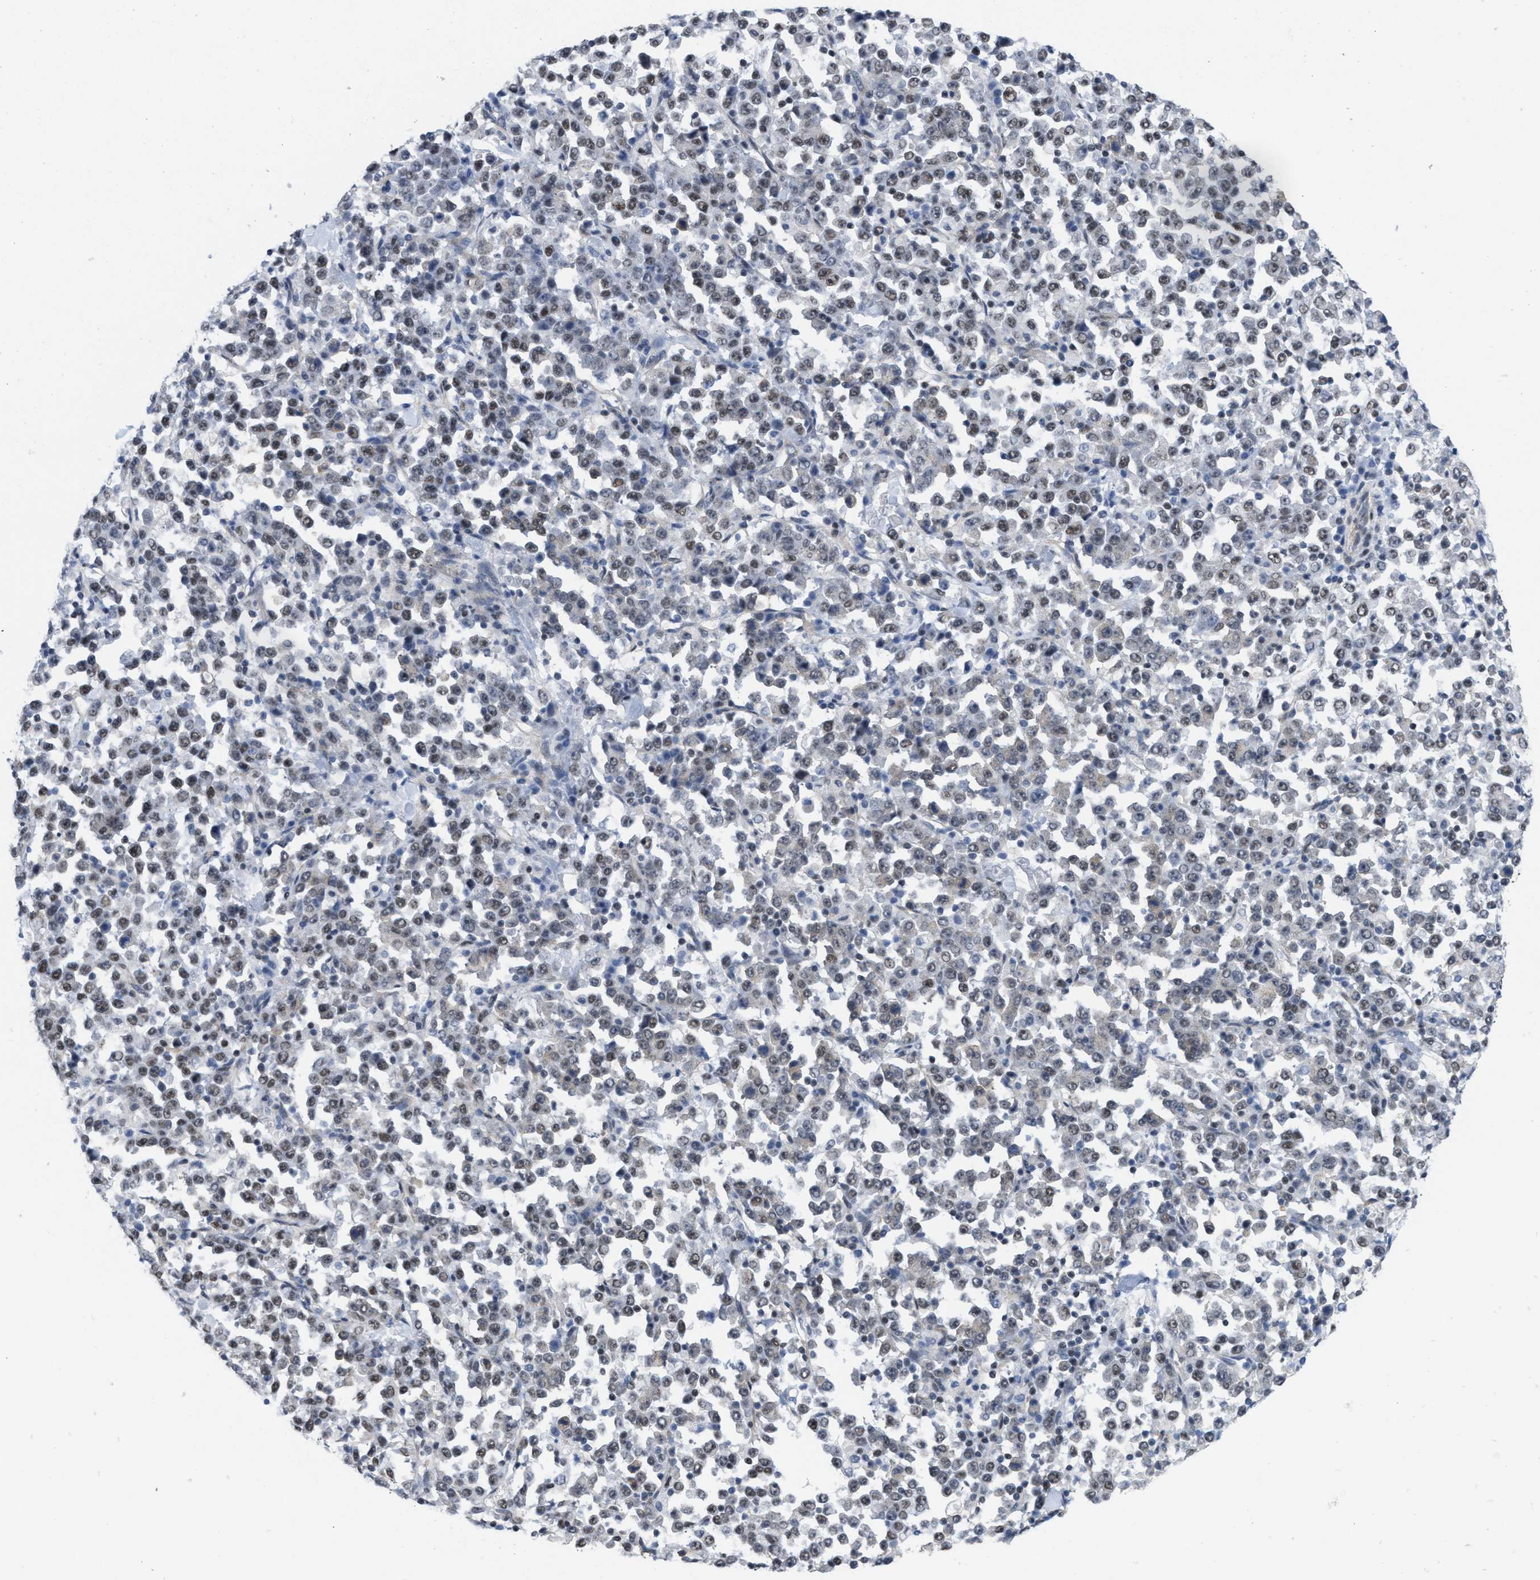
{"staining": {"intensity": "weak", "quantity": ">75%", "location": "nuclear"}, "tissue": "stomach cancer", "cell_type": "Tumor cells", "image_type": "cancer", "snomed": [{"axis": "morphology", "description": "Normal tissue, NOS"}, {"axis": "morphology", "description": "Adenocarcinoma, NOS"}, {"axis": "topography", "description": "Stomach, upper"}, {"axis": "topography", "description": "Stomach"}], "caption": "An immunohistochemistry (IHC) micrograph of tumor tissue is shown. Protein staining in brown shows weak nuclear positivity in adenocarcinoma (stomach) within tumor cells. The staining was performed using DAB (3,3'-diaminobenzidine) to visualize the protein expression in brown, while the nuclei were stained in blue with hematoxylin (Magnification: 20x).", "gene": "MIER1", "patient": {"sex": "male", "age": 59}}